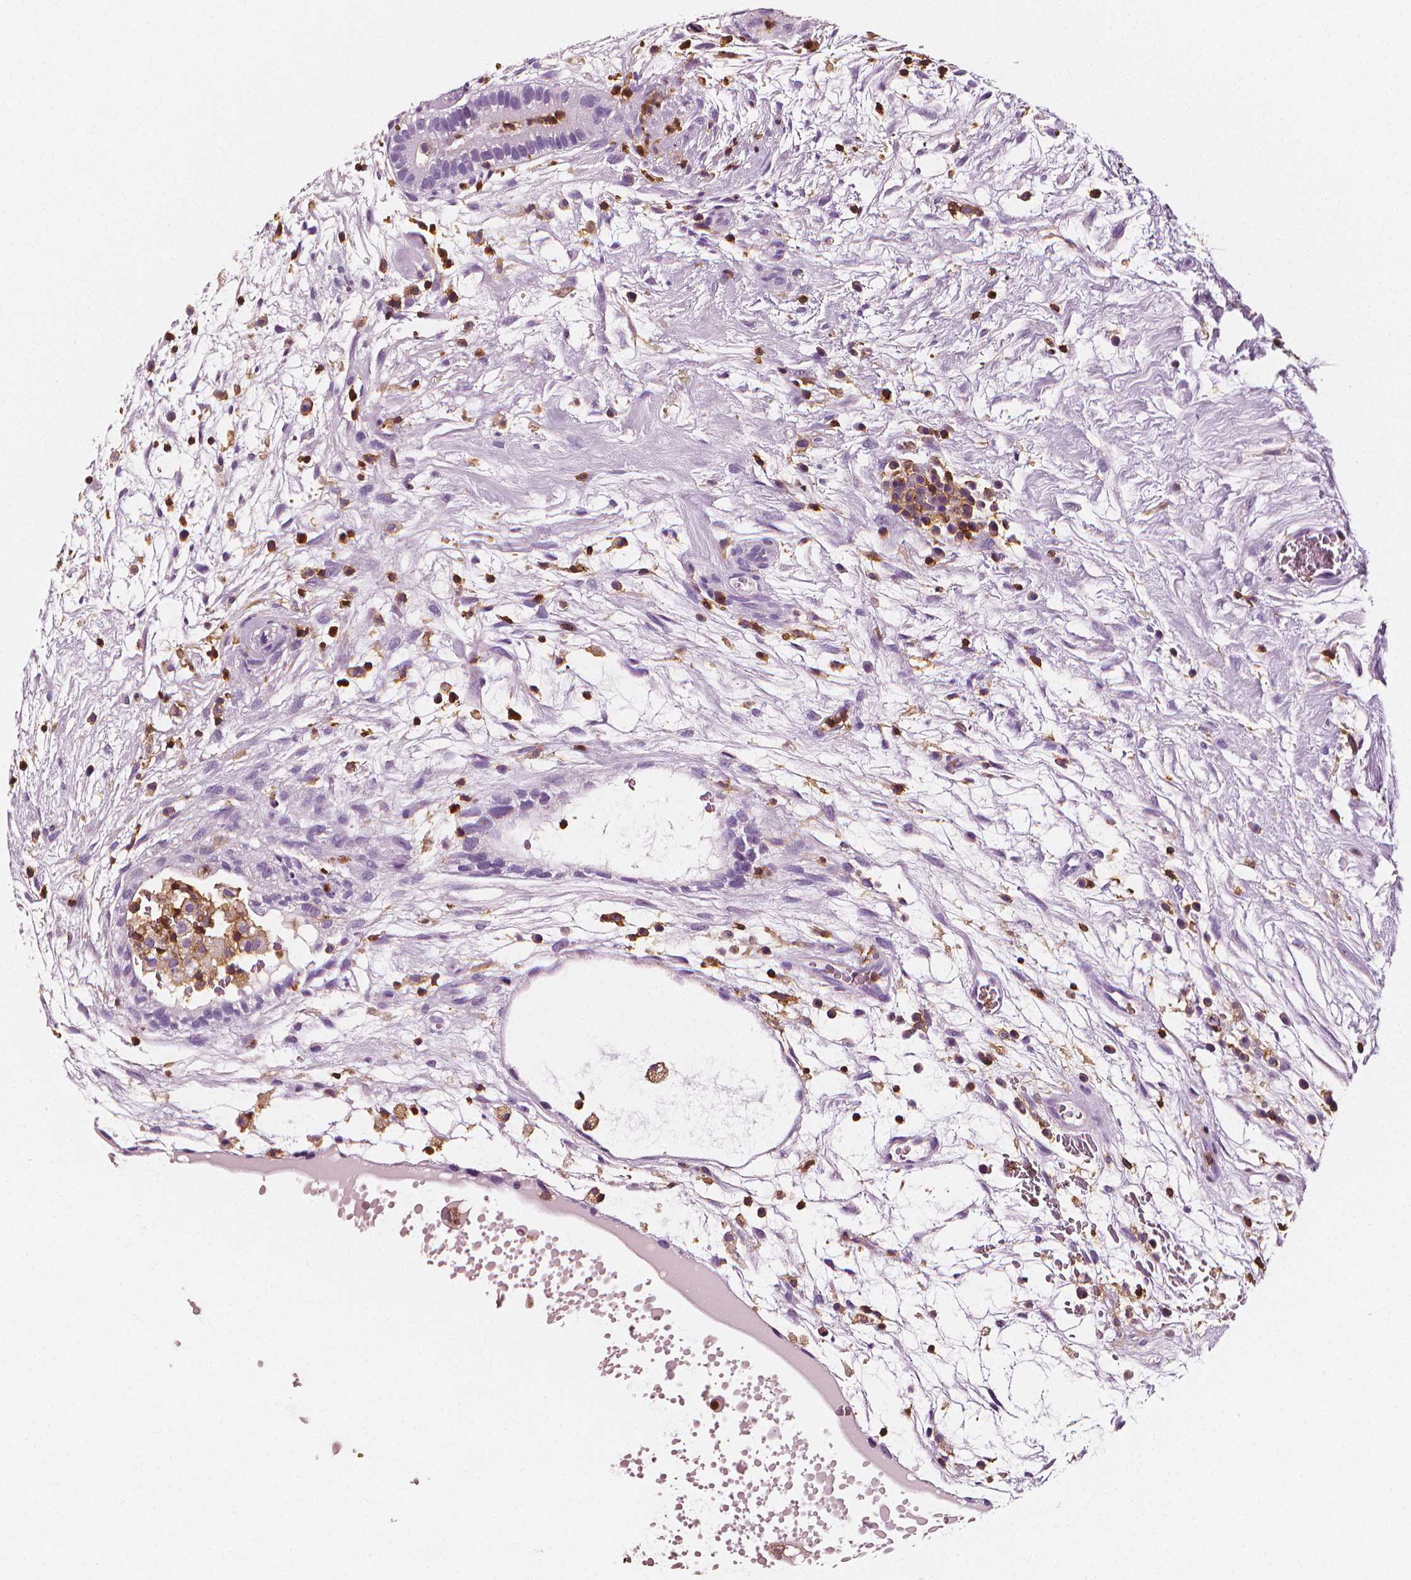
{"staining": {"intensity": "negative", "quantity": "none", "location": "none"}, "tissue": "testis cancer", "cell_type": "Tumor cells", "image_type": "cancer", "snomed": [{"axis": "morphology", "description": "Normal tissue, NOS"}, {"axis": "morphology", "description": "Carcinoma, Embryonal, NOS"}, {"axis": "topography", "description": "Testis"}], "caption": "Testis embryonal carcinoma was stained to show a protein in brown. There is no significant positivity in tumor cells. (Brightfield microscopy of DAB immunohistochemistry at high magnification).", "gene": "PTPRC", "patient": {"sex": "male", "age": 32}}